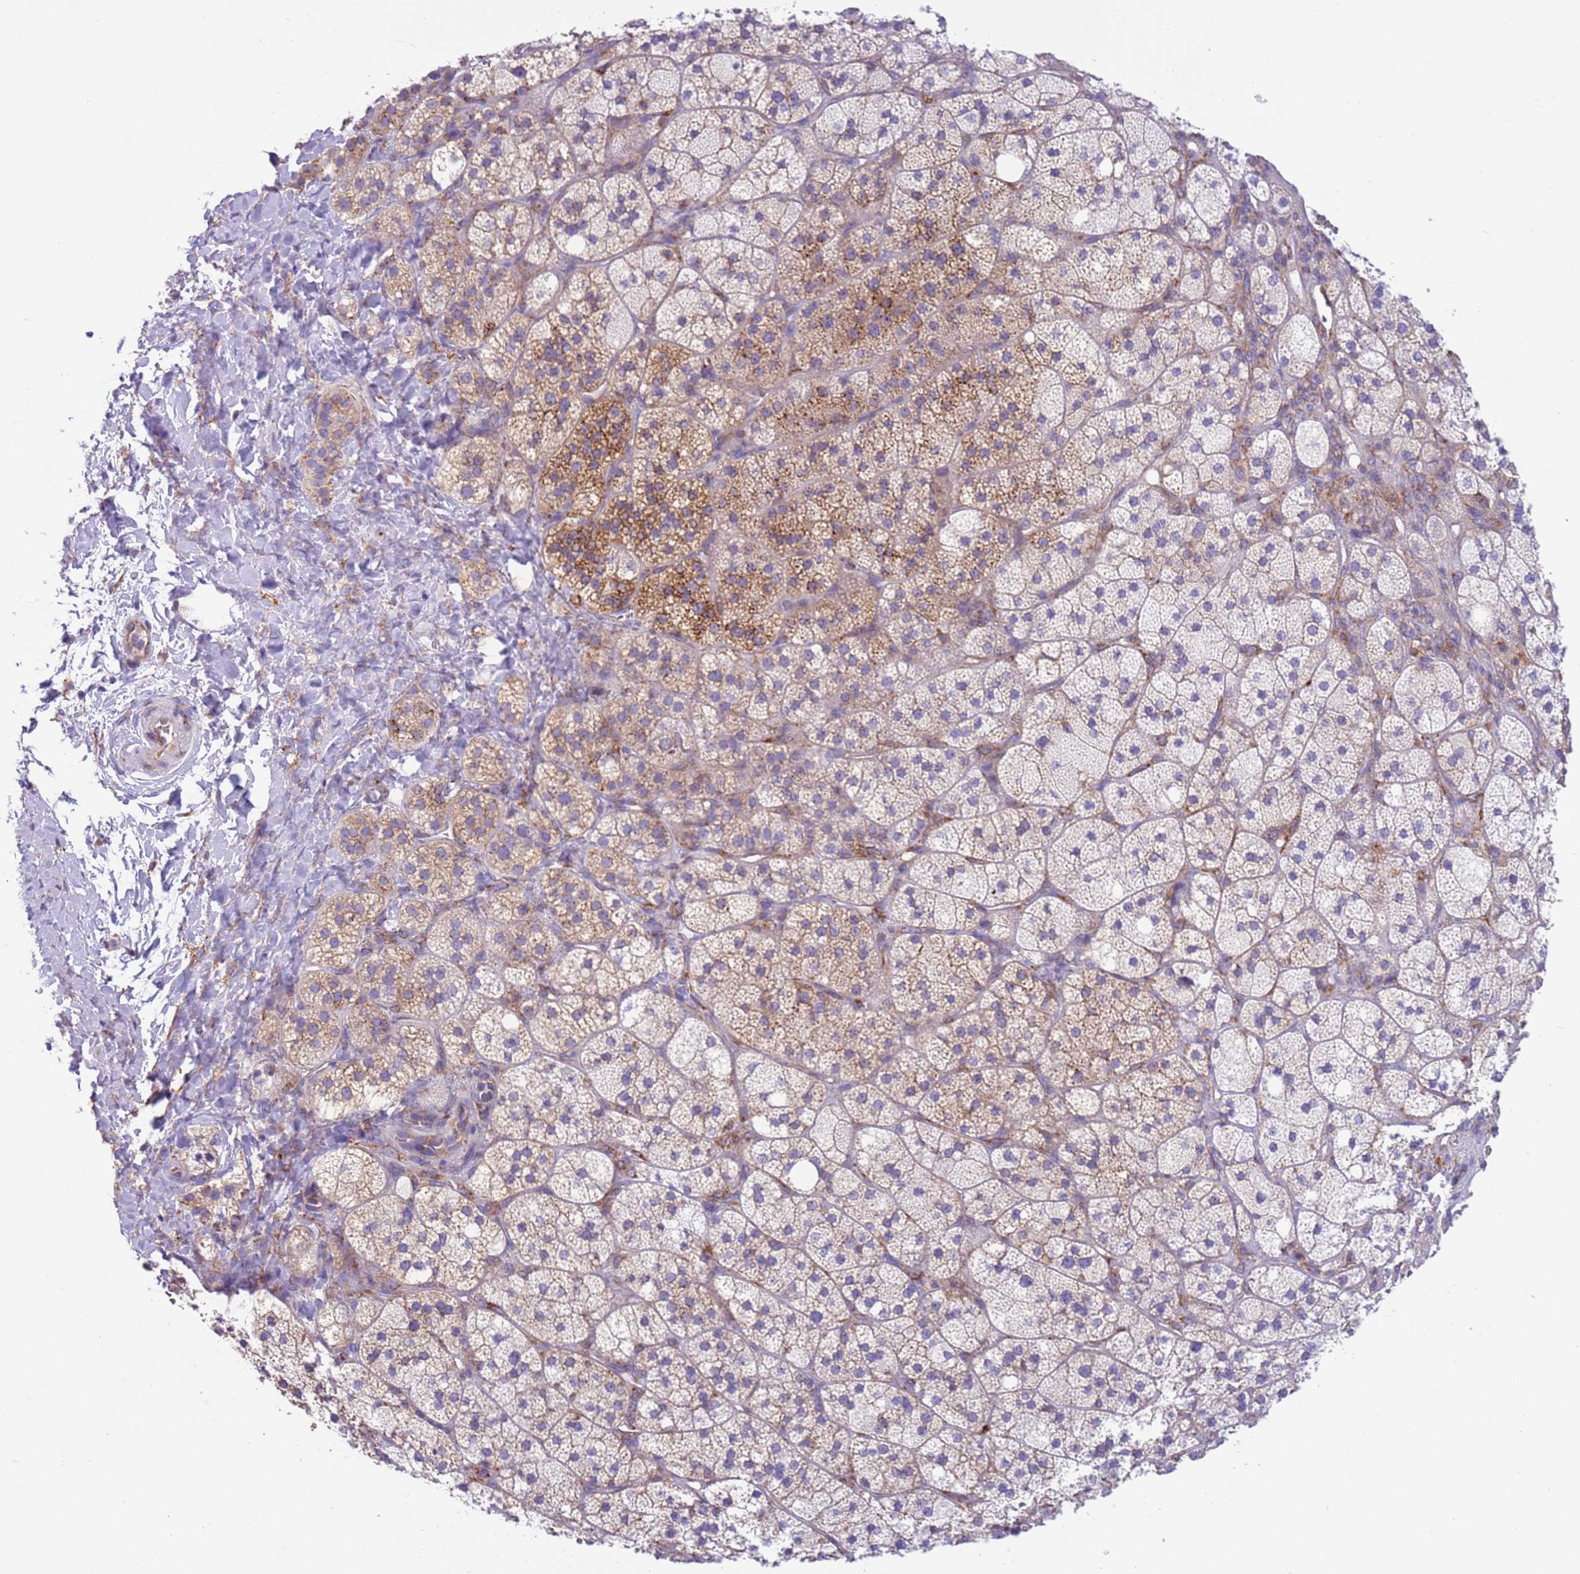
{"staining": {"intensity": "moderate", "quantity": "<25%", "location": "cytoplasmic/membranous"}, "tissue": "adrenal gland", "cell_type": "Glandular cells", "image_type": "normal", "snomed": [{"axis": "morphology", "description": "Normal tissue, NOS"}, {"axis": "topography", "description": "Adrenal gland"}], "caption": "A high-resolution micrograph shows immunohistochemistry staining of unremarkable adrenal gland, which shows moderate cytoplasmic/membranous expression in approximately <25% of glandular cells. (brown staining indicates protein expression, while blue staining denotes nuclei).", "gene": "VARS1", "patient": {"sex": "male", "age": 61}}